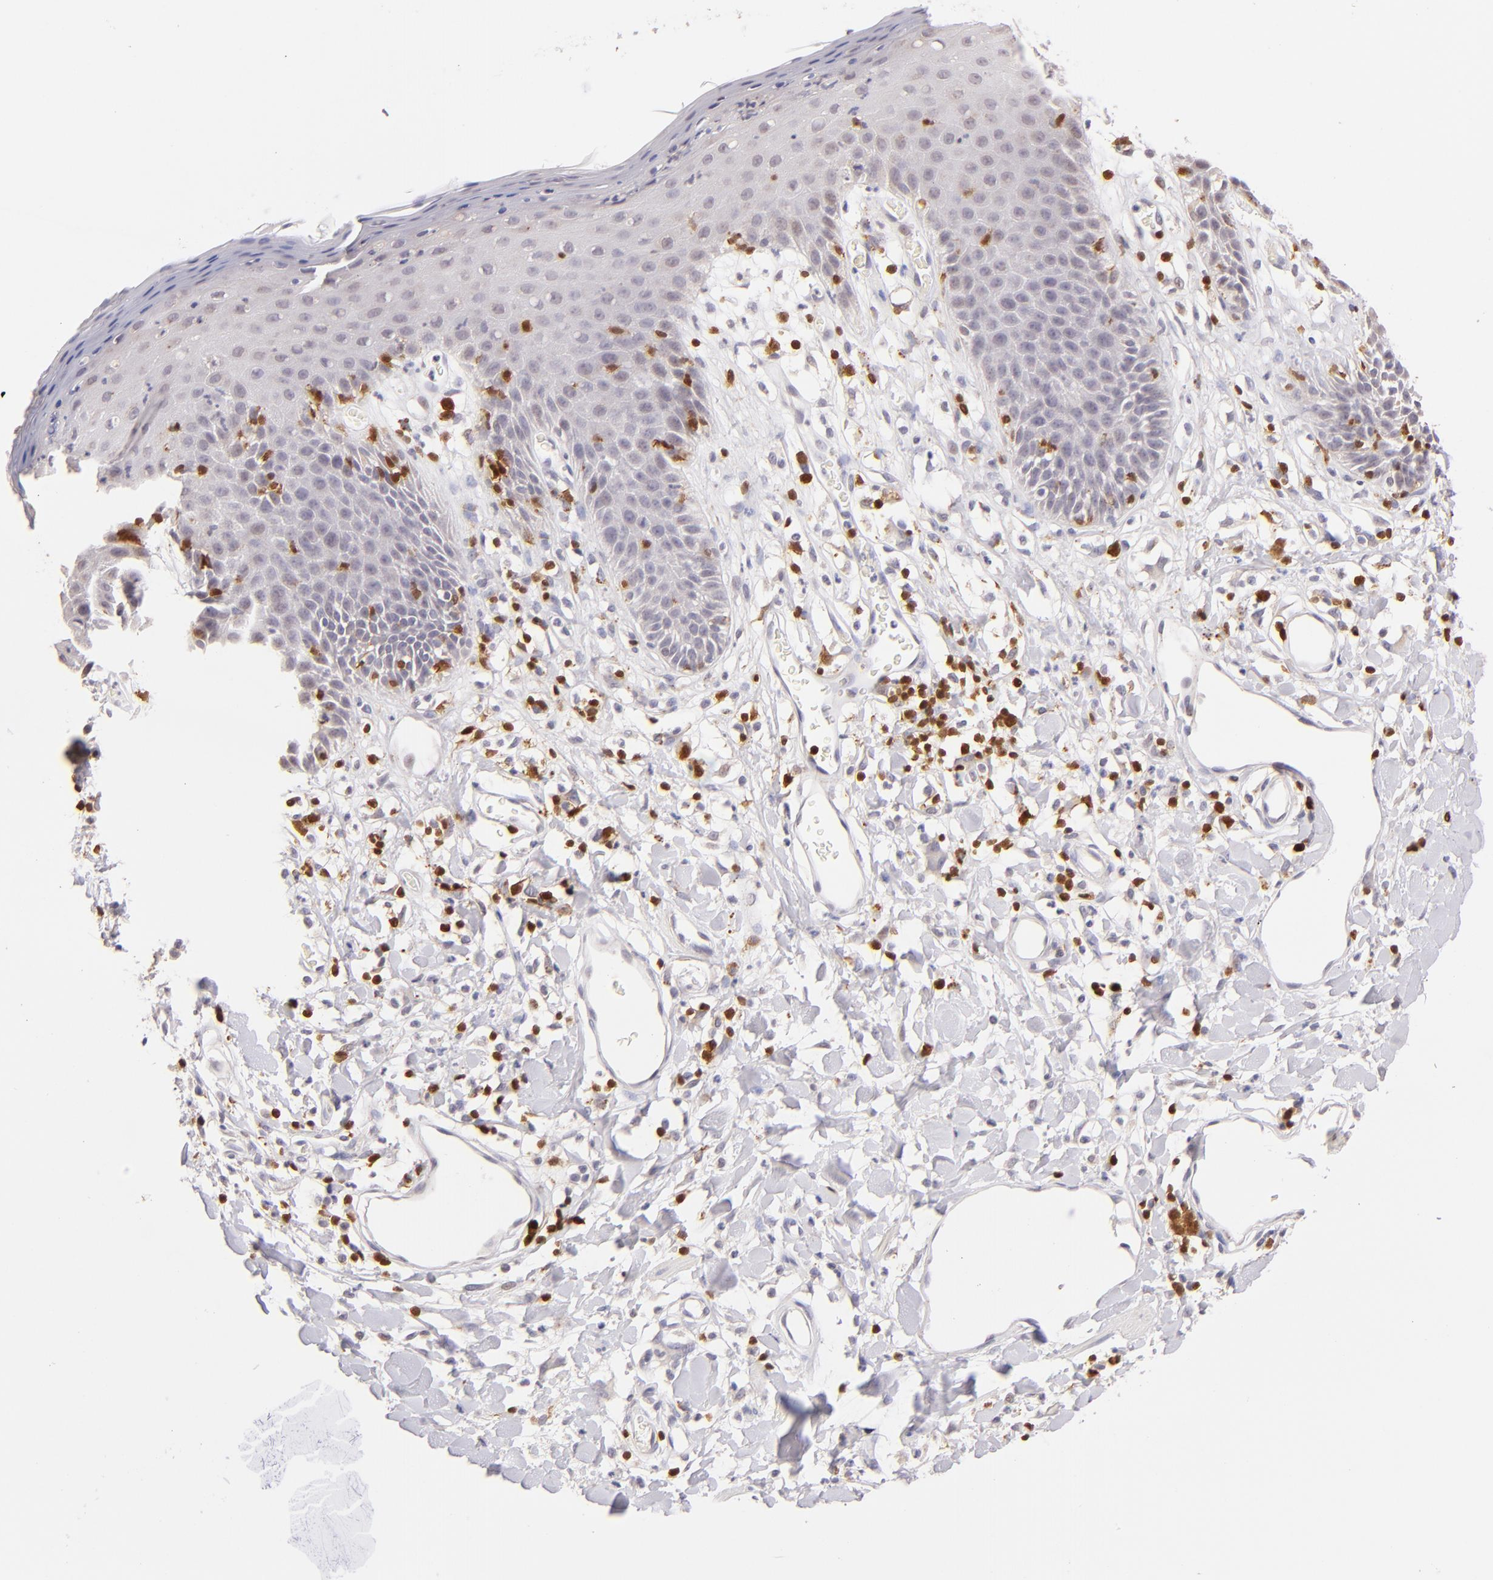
{"staining": {"intensity": "negative", "quantity": "none", "location": "none"}, "tissue": "skin", "cell_type": "Epidermal cells", "image_type": "normal", "snomed": [{"axis": "morphology", "description": "Normal tissue, NOS"}, {"axis": "topography", "description": "Vulva"}, {"axis": "topography", "description": "Peripheral nerve tissue"}], "caption": "There is no significant positivity in epidermal cells of skin. (Stains: DAB (3,3'-diaminobenzidine) IHC with hematoxylin counter stain, Microscopy: brightfield microscopy at high magnification).", "gene": "ZAP70", "patient": {"sex": "female", "age": 68}}